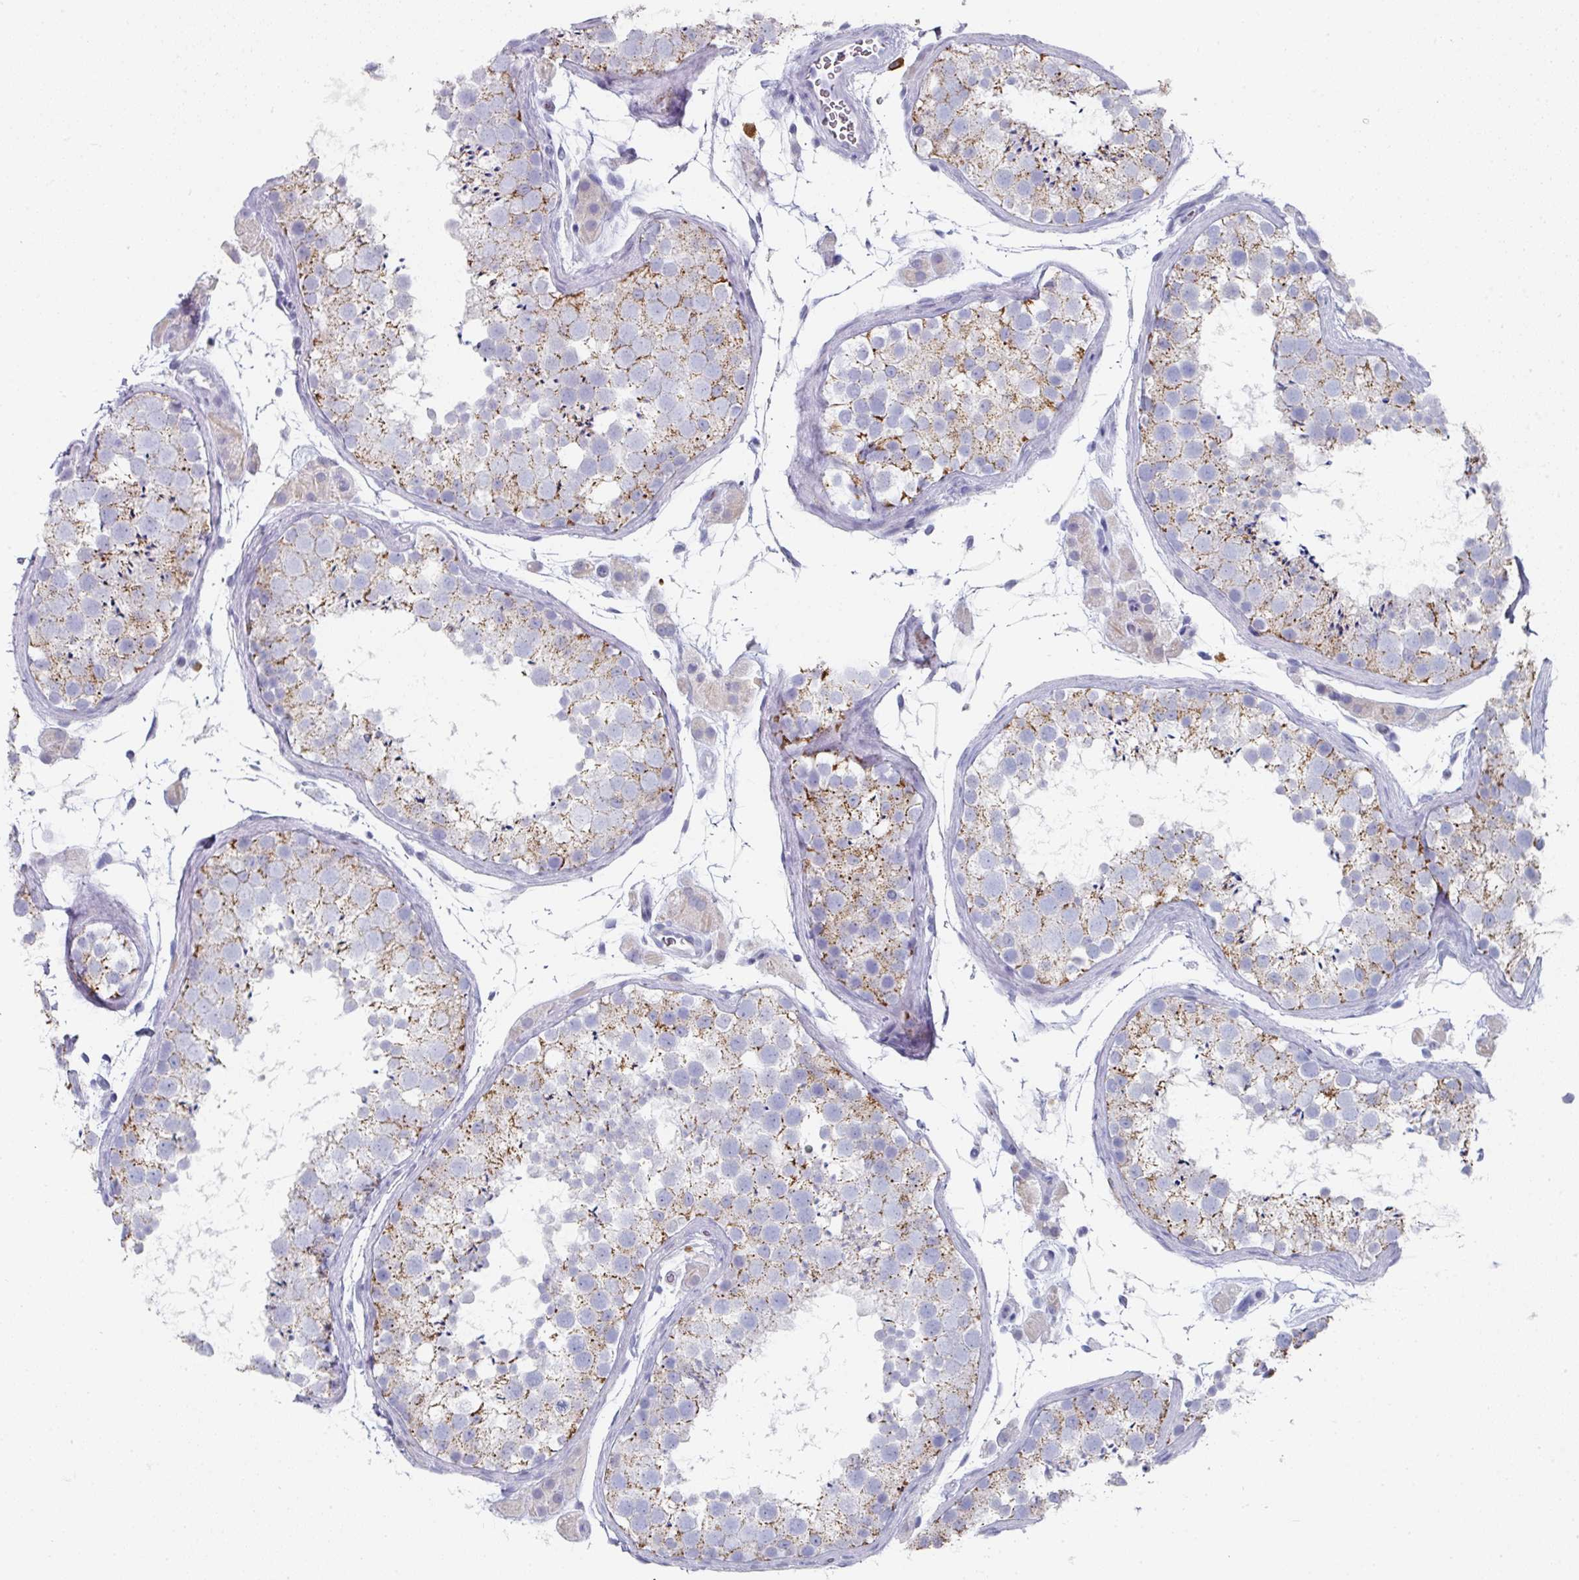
{"staining": {"intensity": "moderate", "quantity": "25%-75%", "location": "cytoplasmic/membranous"}, "tissue": "testis", "cell_type": "Cells in seminiferous ducts", "image_type": "normal", "snomed": [{"axis": "morphology", "description": "Normal tissue, NOS"}, {"axis": "topography", "description": "Testis"}], "caption": "A medium amount of moderate cytoplasmic/membranous expression is appreciated in about 25%-75% of cells in seminiferous ducts in normal testis.", "gene": "SETBP1", "patient": {"sex": "male", "age": 41}}